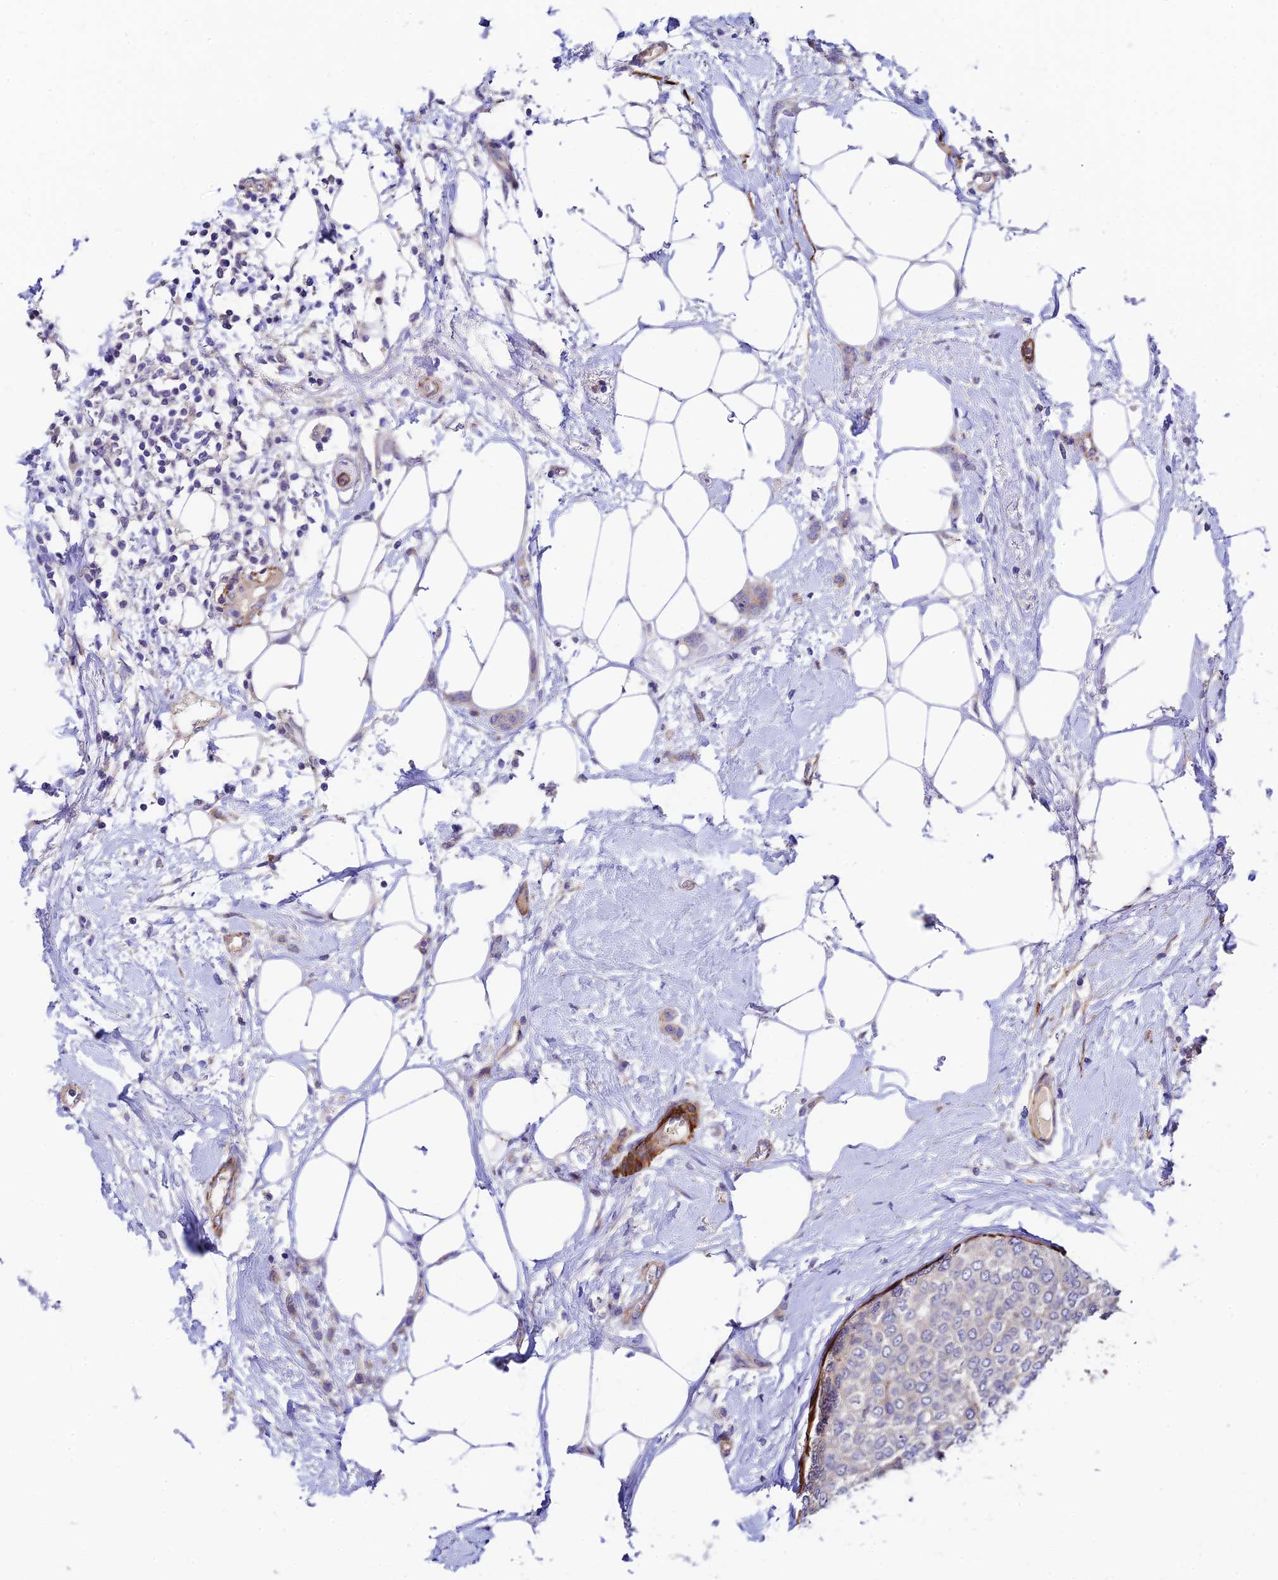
{"staining": {"intensity": "weak", "quantity": ">75%", "location": "cytoplasmic/membranous"}, "tissue": "breast cancer", "cell_type": "Tumor cells", "image_type": "cancer", "snomed": [{"axis": "morphology", "description": "Duct carcinoma"}, {"axis": "topography", "description": "Breast"}], "caption": "Invasive ductal carcinoma (breast) stained with a protein marker exhibits weak staining in tumor cells.", "gene": "ANKRD50", "patient": {"sex": "female", "age": 72}}